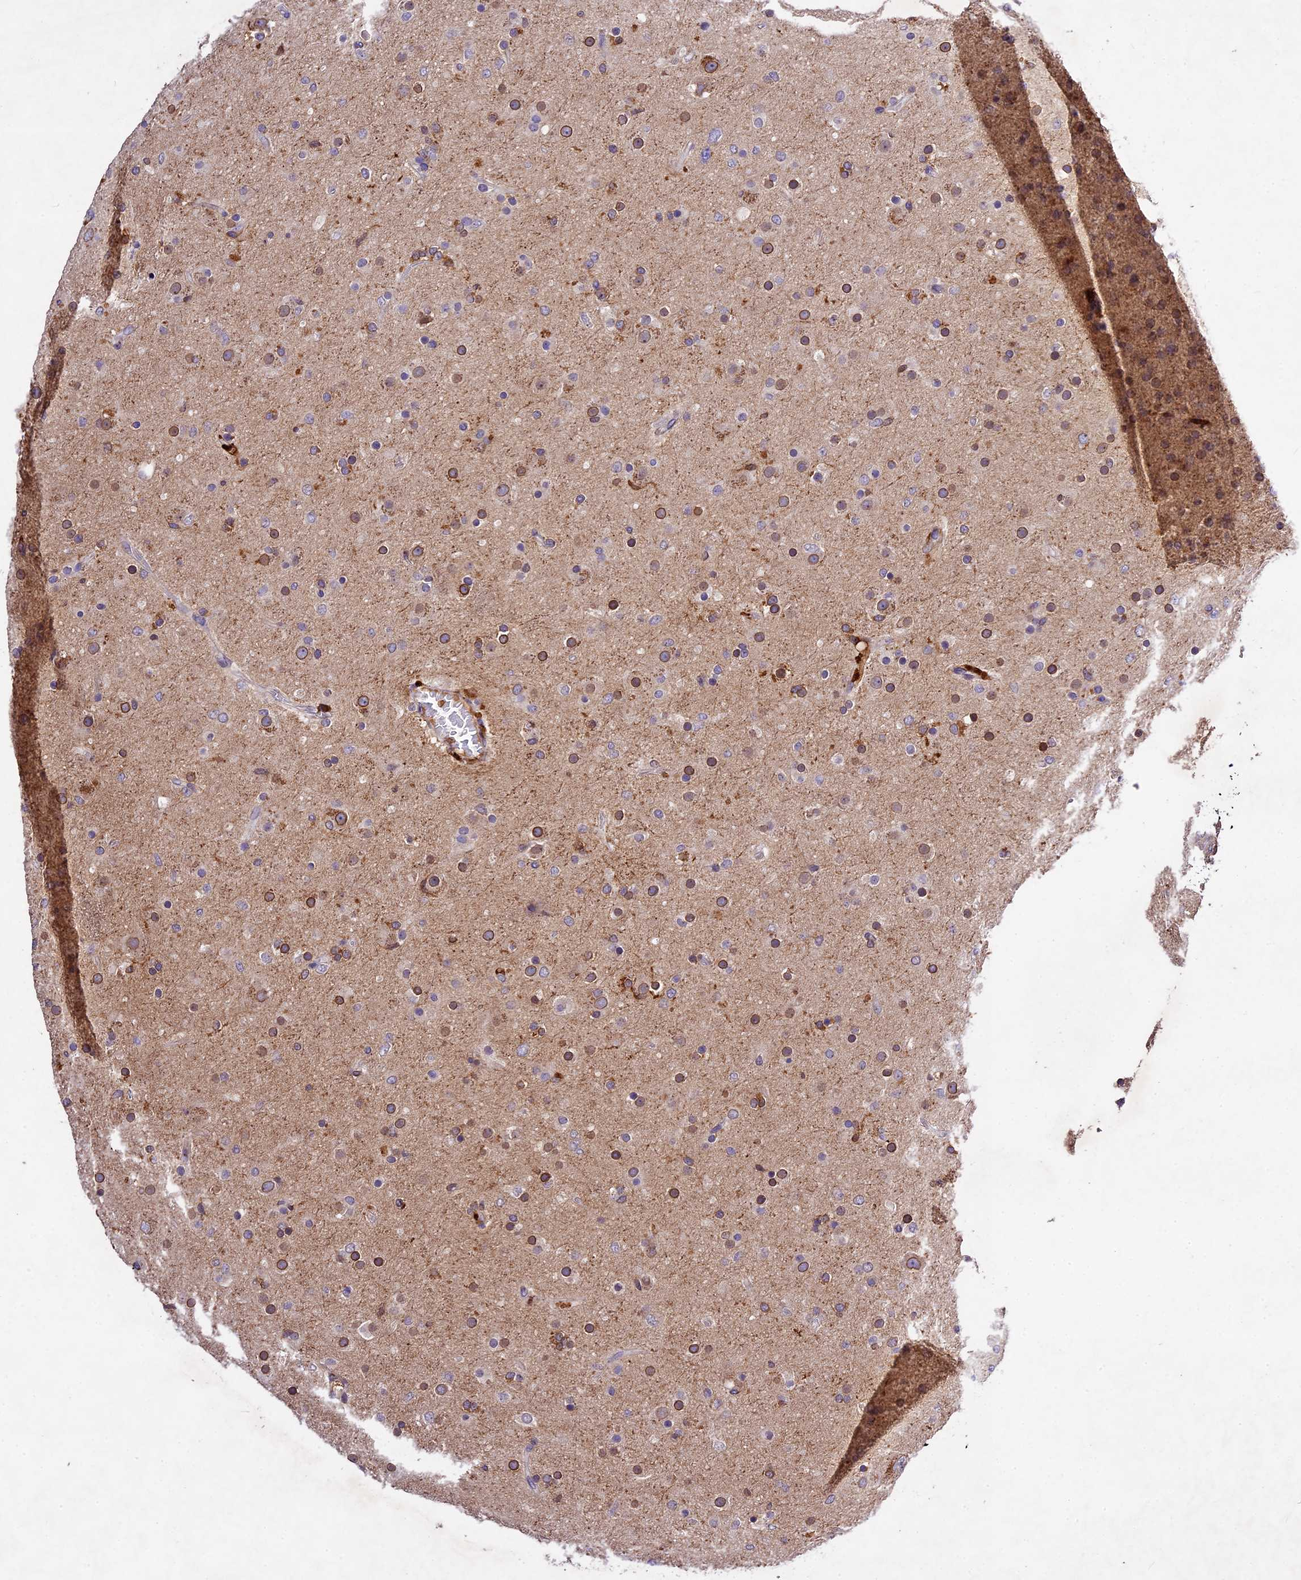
{"staining": {"intensity": "moderate", "quantity": "25%-75%", "location": "cytoplasmic/membranous,nuclear"}, "tissue": "glioma", "cell_type": "Tumor cells", "image_type": "cancer", "snomed": [{"axis": "morphology", "description": "Glioma, malignant, Low grade"}, {"axis": "topography", "description": "Brain"}], "caption": "Immunohistochemistry (DAB (3,3'-diaminobenzidine)) staining of glioma demonstrates moderate cytoplasmic/membranous and nuclear protein expression in about 25%-75% of tumor cells. (IHC, brightfield microscopy, high magnification).", "gene": "CILP2", "patient": {"sex": "male", "age": 65}}